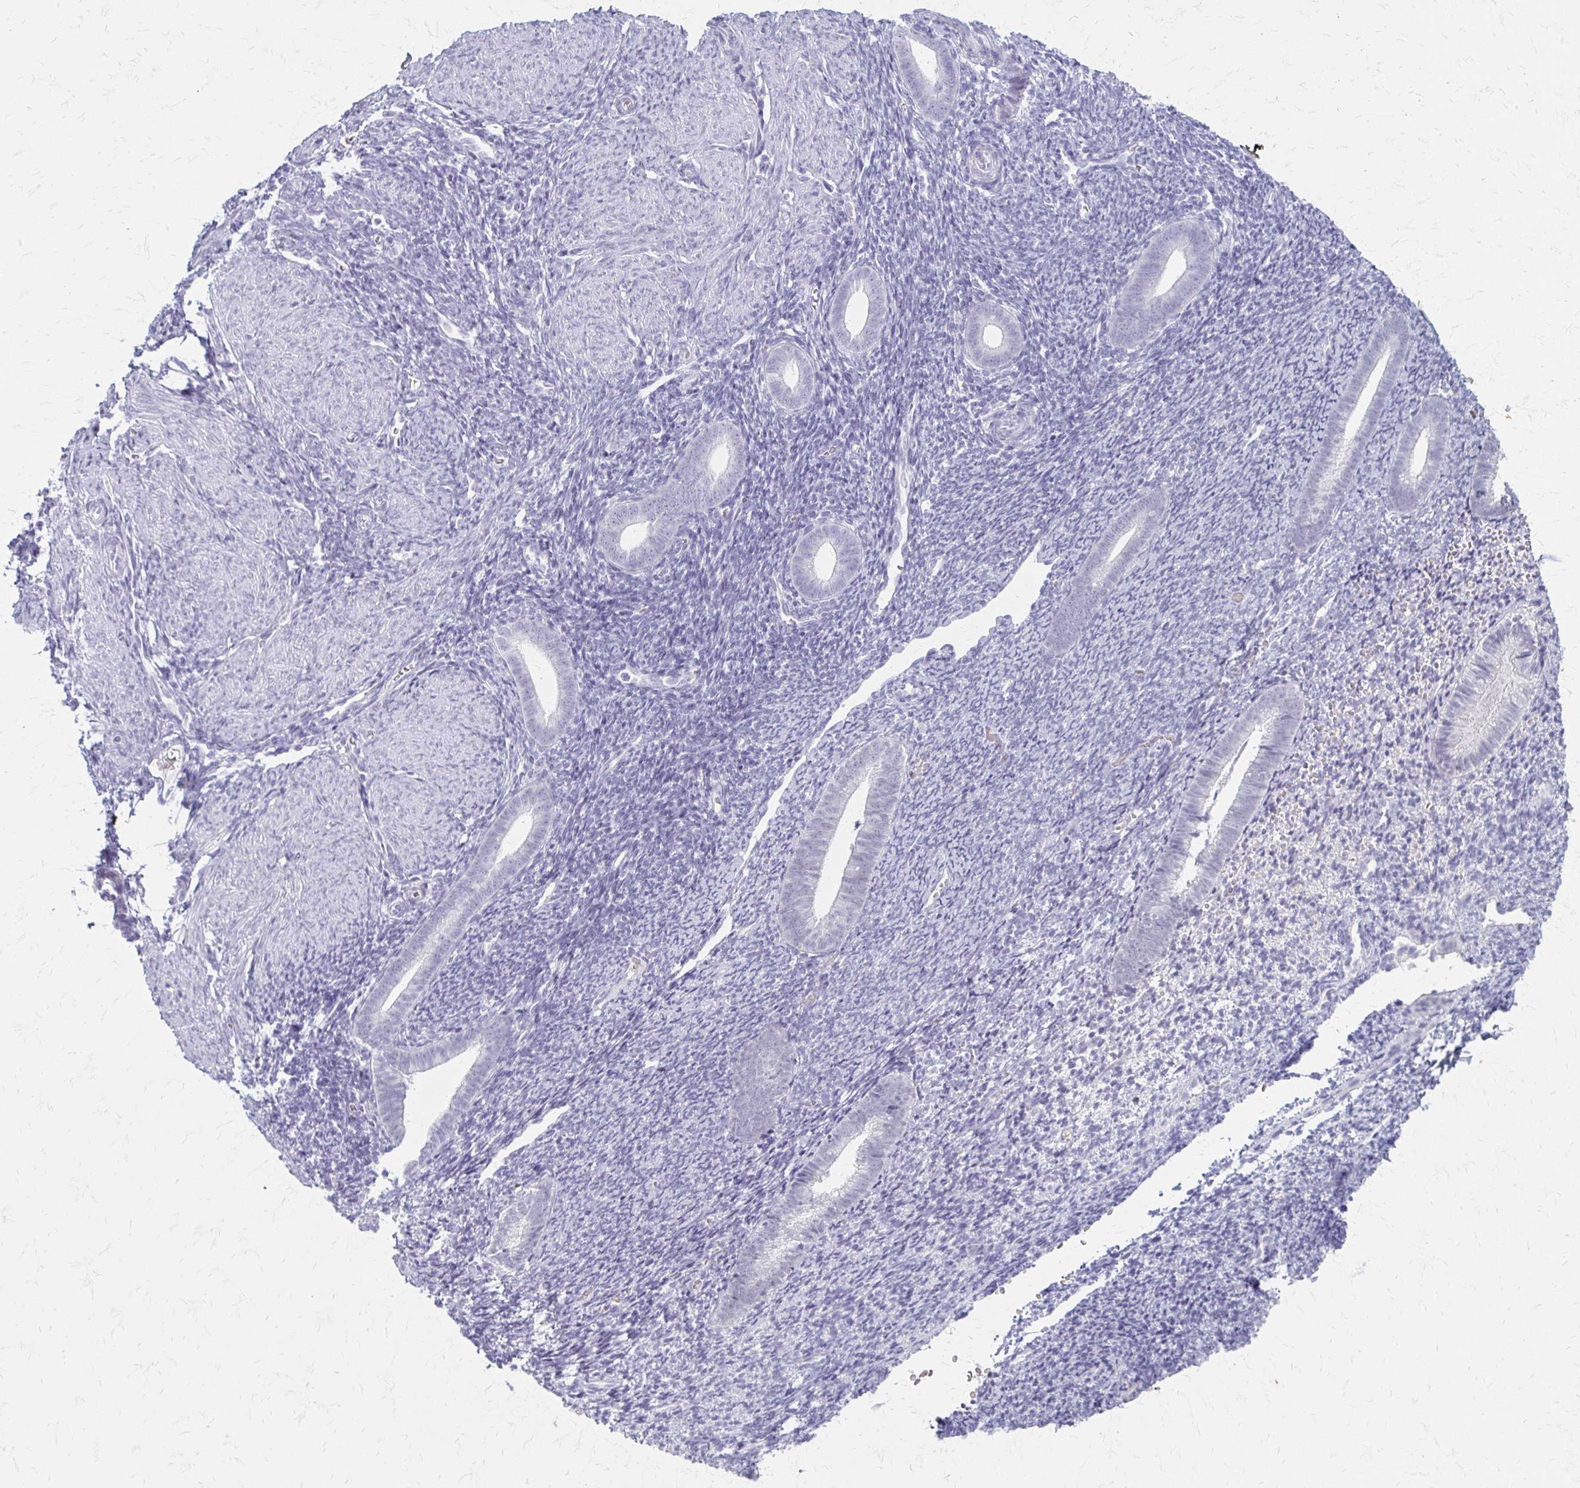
{"staining": {"intensity": "negative", "quantity": "none", "location": "none"}, "tissue": "endometrium", "cell_type": "Cells in endometrial stroma", "image_type": "normal", "snomed": [{"axis": "morphology", "description": "Normal tissue, NOS"}, {"axis": "topography", "description": "Endometrium"}], "caption": "High magnification brightfield microscopy of normal endometrium stained with DAB (brown) and counterstained with hematoxylin (blue): cells in endometrial stroma show no significant expression. (DAB immunohistochemistry, high magnification).", "gene": "ACP5", "patient": {"sex": "female", "age": 39}}